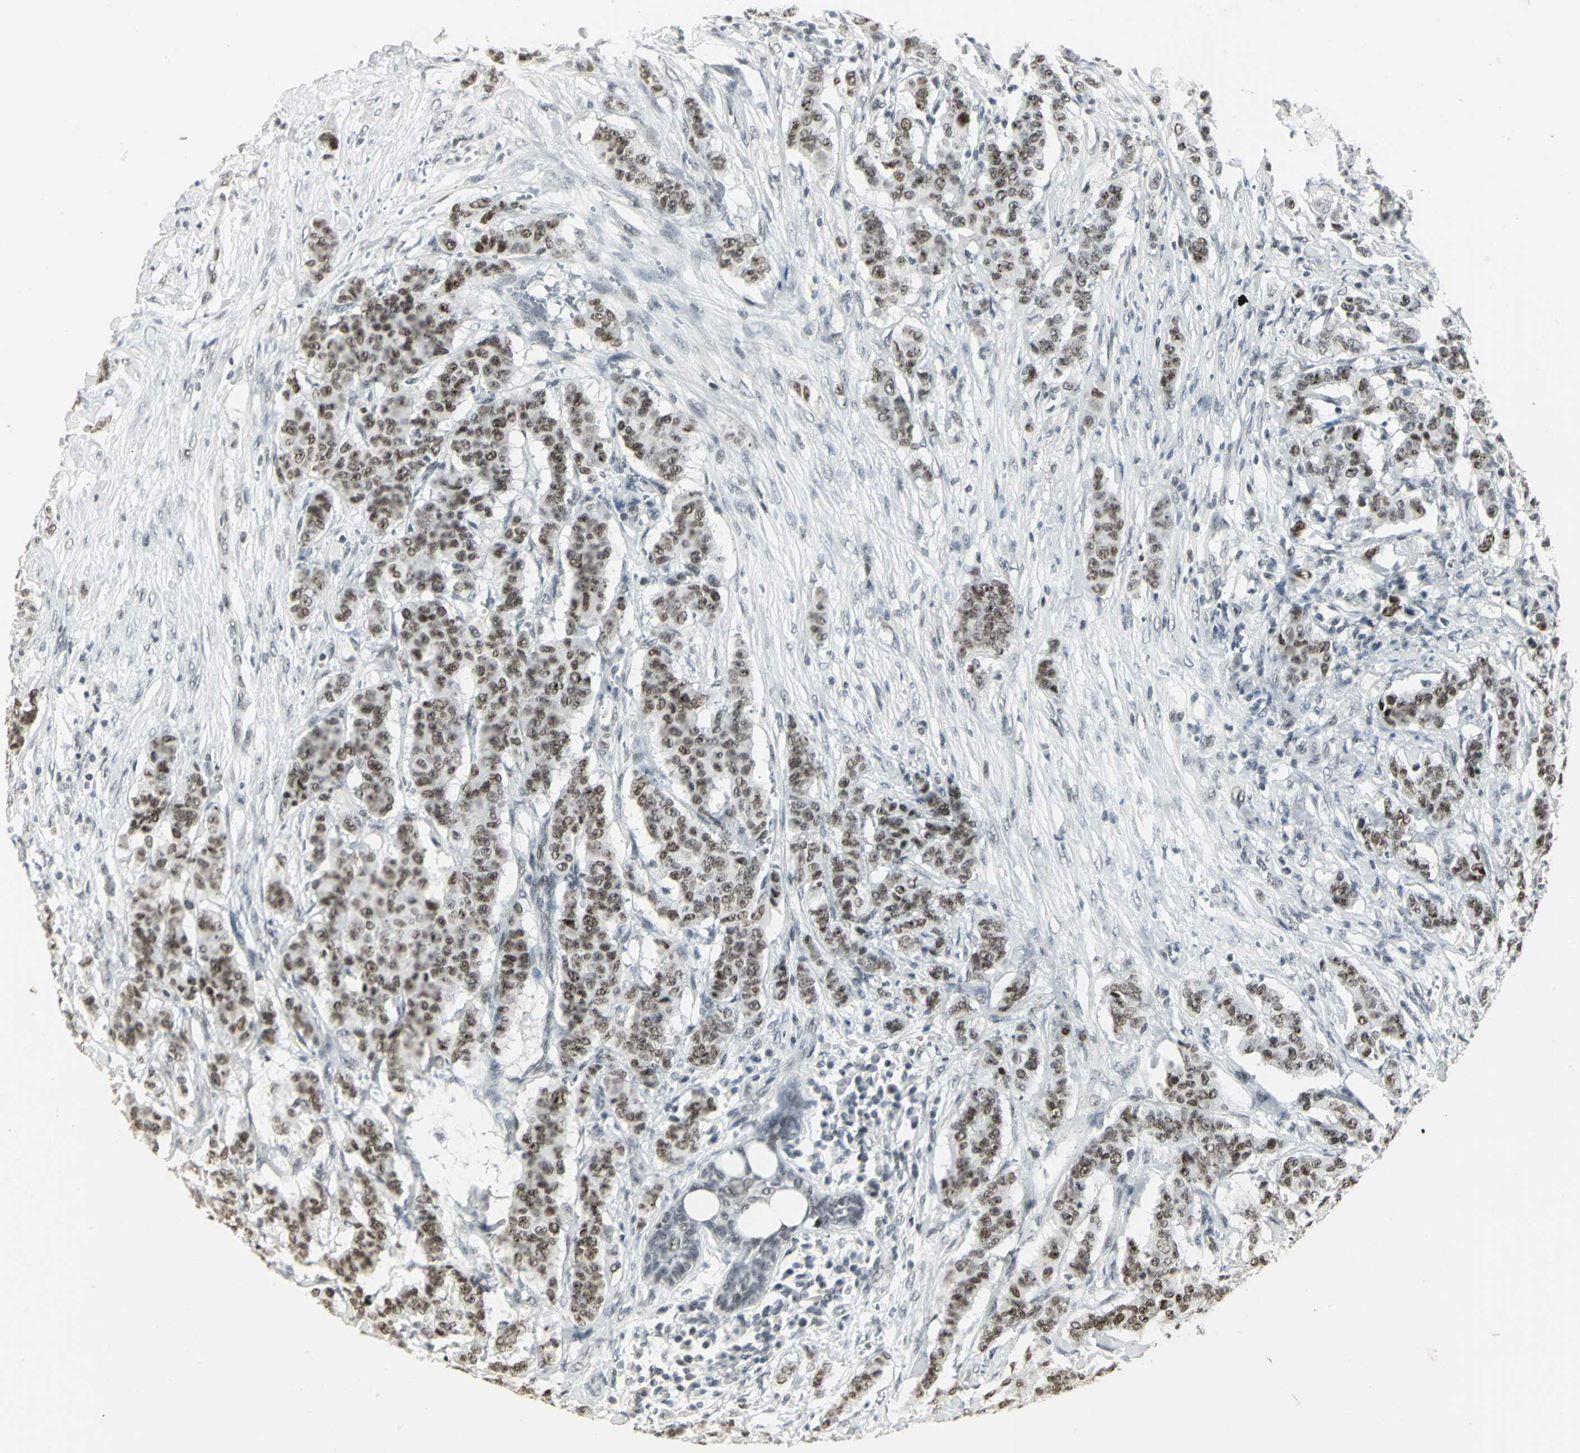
{"staining": {"intensity": "strong", "quantity": ">75%", "location": "nuclear"}, "tissue": "breast cancer", "cell_type": "Tumor cells", "image_type": "cancer", "snomed": [{"axis": "morphology", "description": "Duct carcinoma"}, {"axis": "topography", "description": "Breast"}], "caption": "Brown immunohistochemical staining in human breast cancer (invasive ductal carcinoma) demonstrates strong nuclear positivity in approximately >75% of tumor cells. The staining was performed using DAB (3,3'-diaminobenzidine) to visualize the protein expression in brown, while the nuclei were stained in blue with hematoxylin (Magnification: 20x).", "gene": "CBX3", "patient": {"sex": "female", "age": 40}}